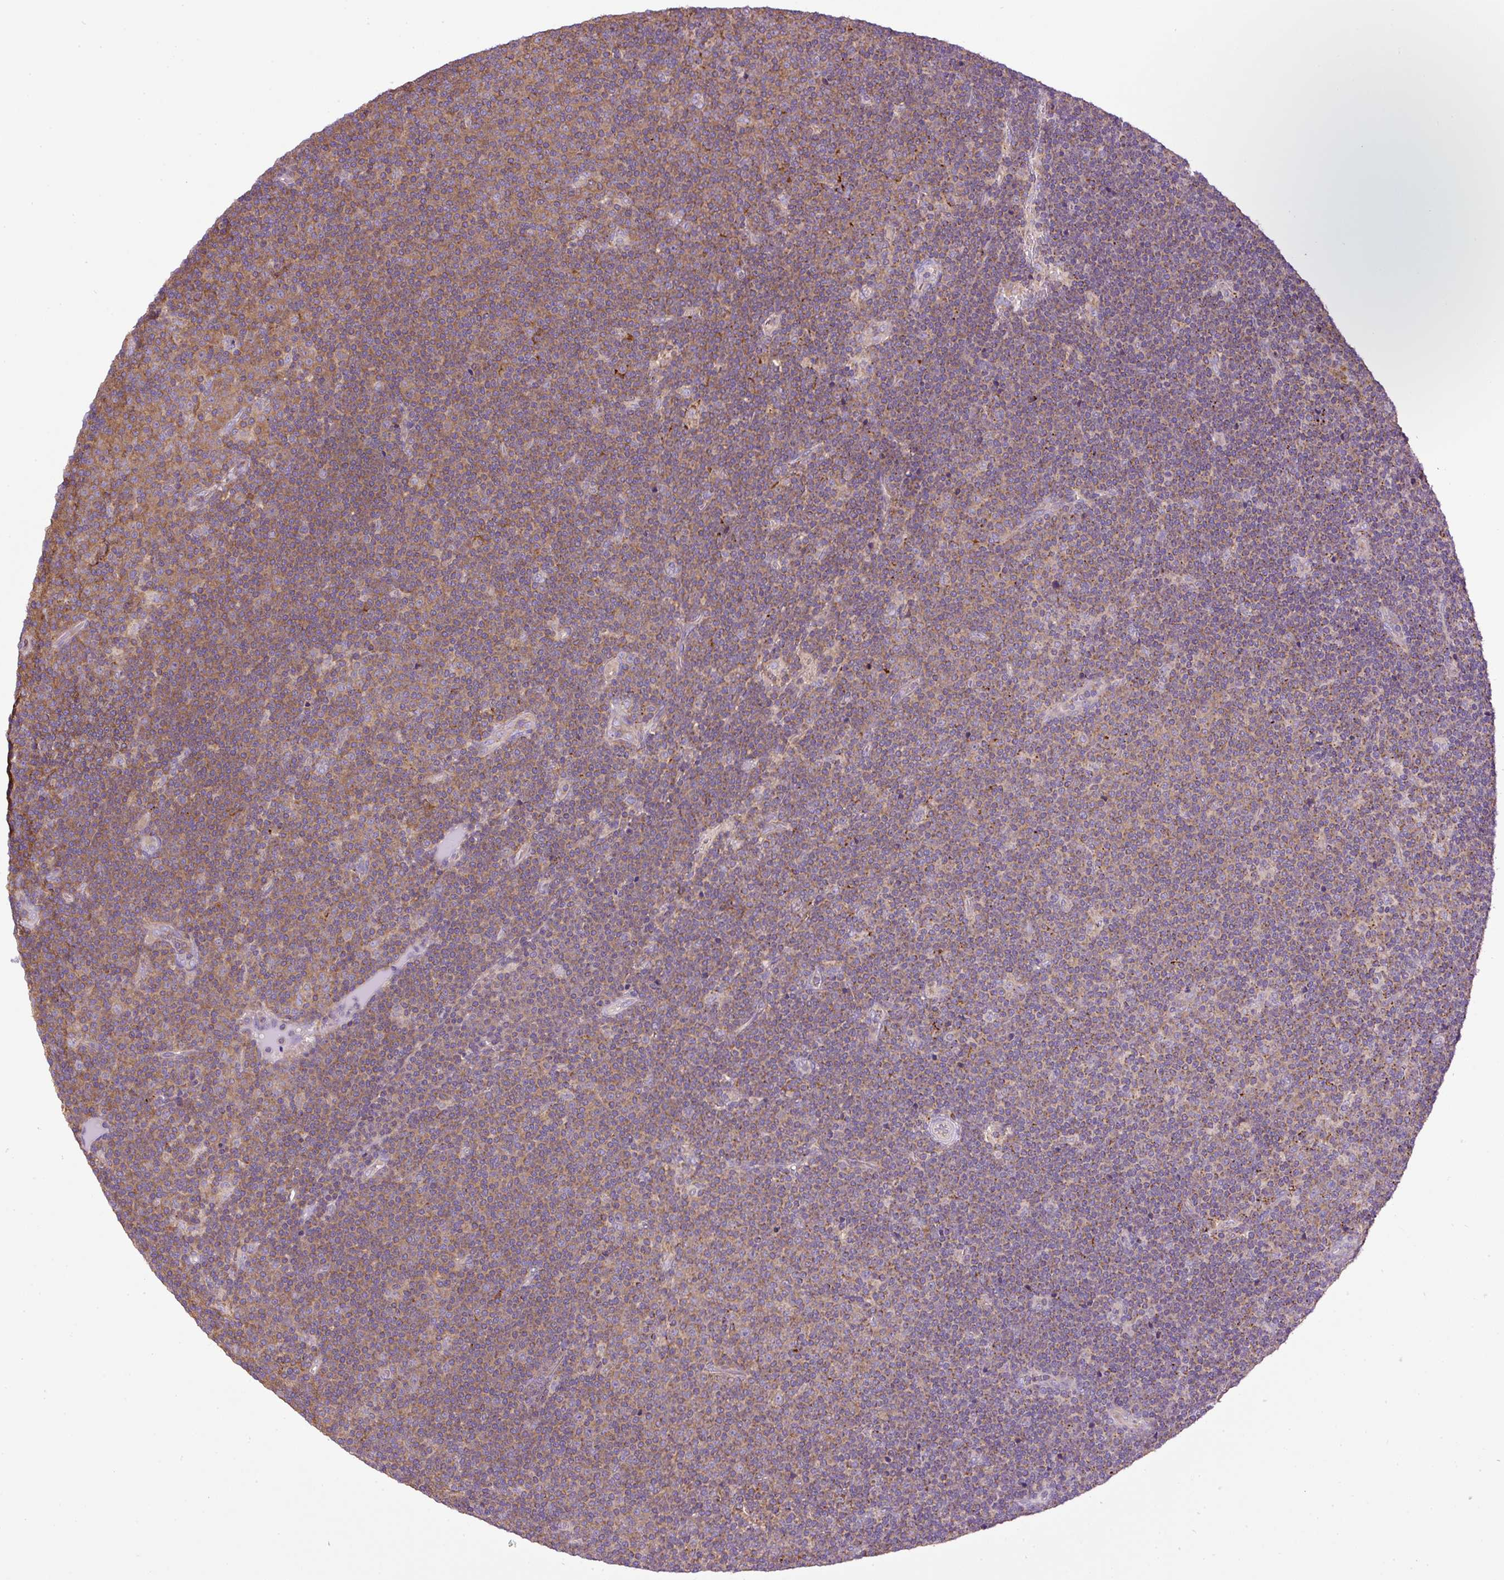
{"staining": {"intensity": "moderate", "quantity": "25%-75%", "location": "cytoplasmic/membranous"}, "tissue": "lymphoma", "cell_type": "Tumor cells", "image_type": "cancer", "snomed": [{"axis": "morphology", "description": "Malignant lymphoma, non-Hodgkin's type, Low grade"}, {"axis": "topography", "description": "Lymph node"}], "caption": "Immunohistochemical staining of lymphoma demonstrates moderate cytoplasmic/membranous protein expression in approximately 25%-75% of tumor cells. The protein is shown in brown color, while the nuclei are stained blue.", "gene": "ZNF547", "patient": {"sex": "male", "age": 48}}